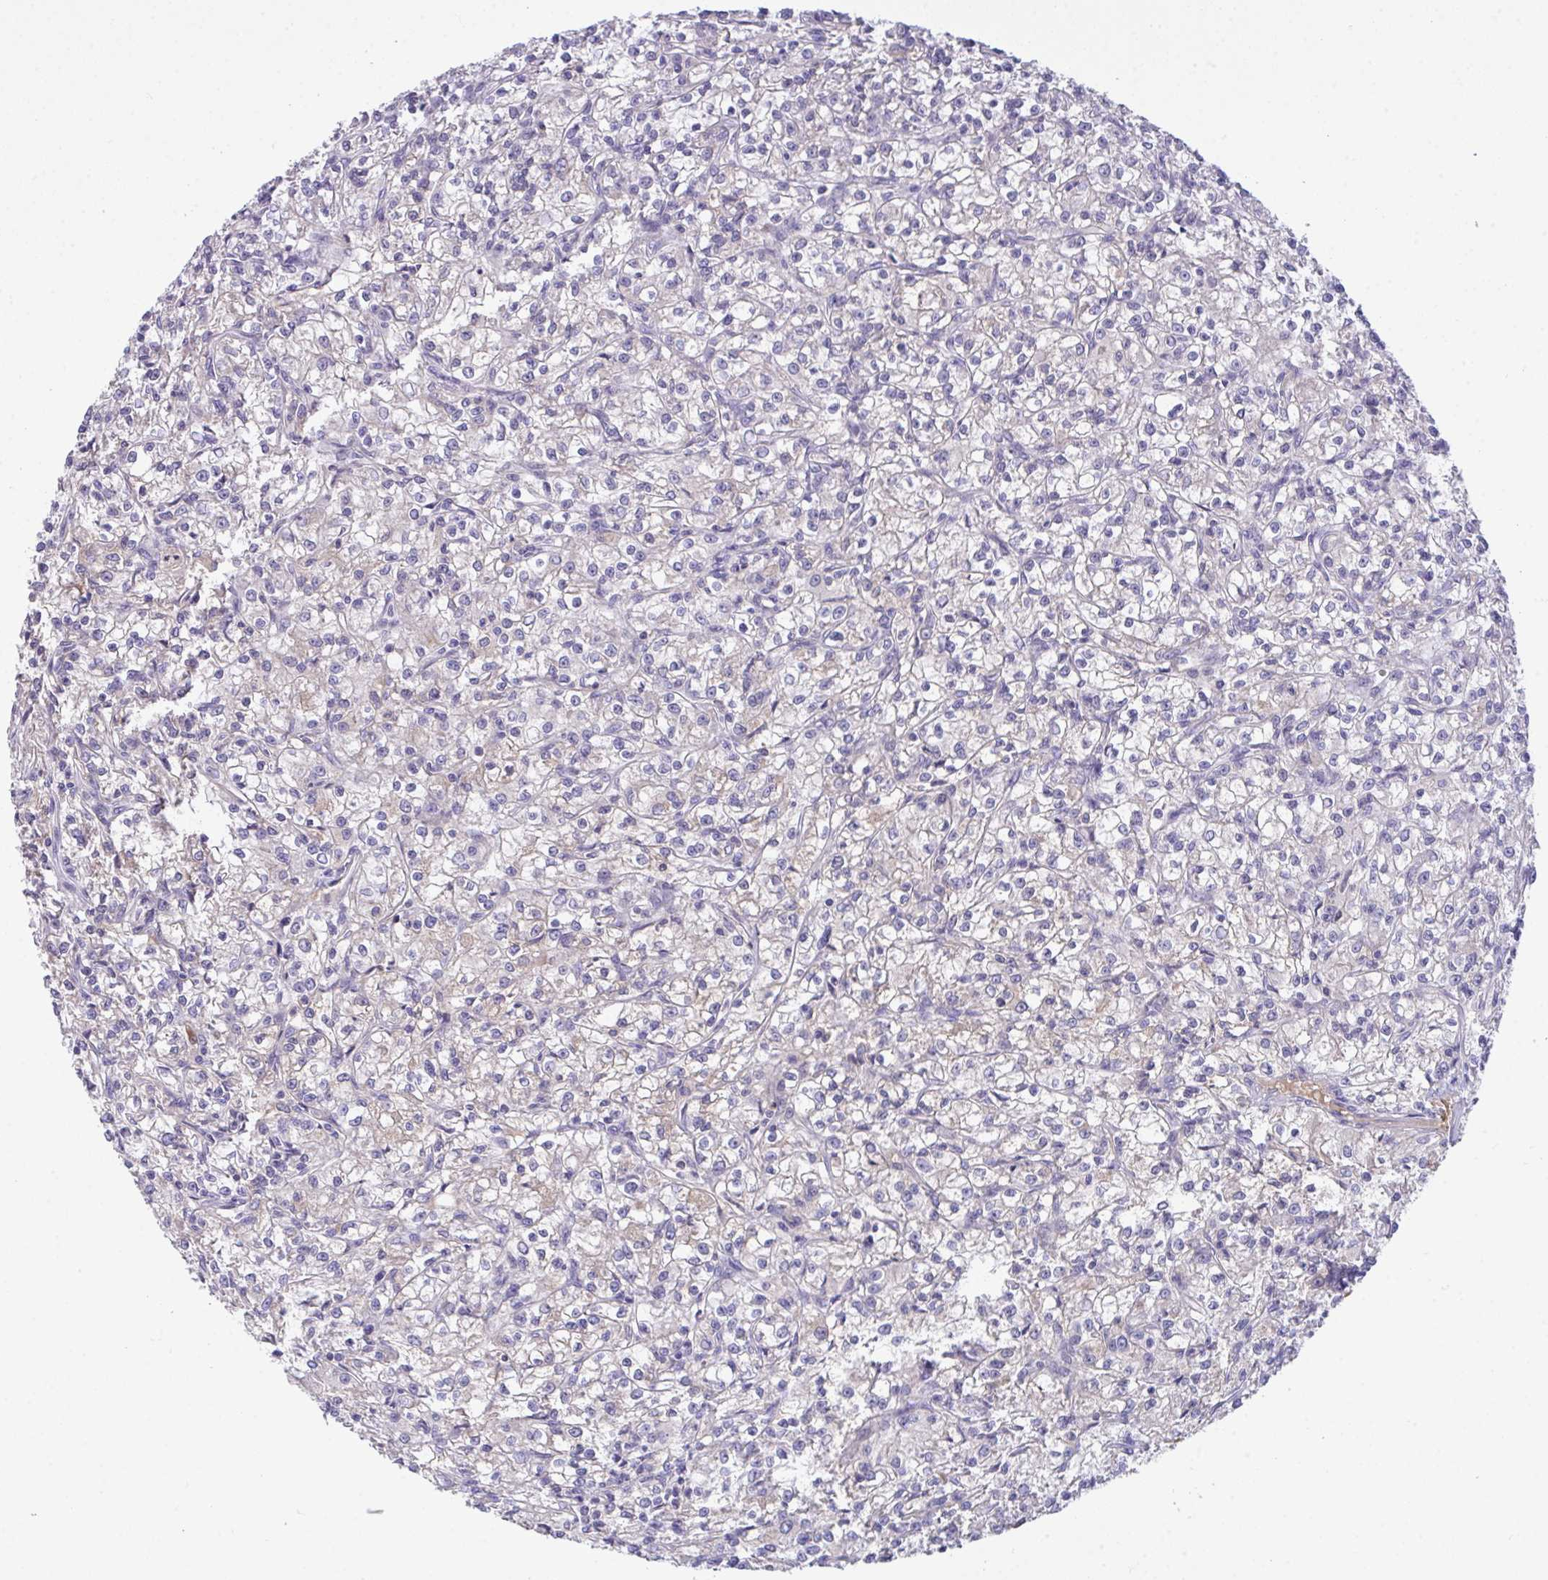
{"staining": {"intensity": "negative", "quantity": "none", "location": "none"}, "tissue": "renal cancer", "cell_type": "Tumor cells", "image_type": "cancer", "snomed": [{"axis": "morphology", "description": "Adenocarcinoma, NOS"}, {"axis": "topography", "description": "Kidney"}], "caption": "An image of adenocarcinoma (renal) stained for a protein exhibits no brown staining in tumor cells.", "gene": "ZNF581", "patient": {"sex": "female", "age": 59}}